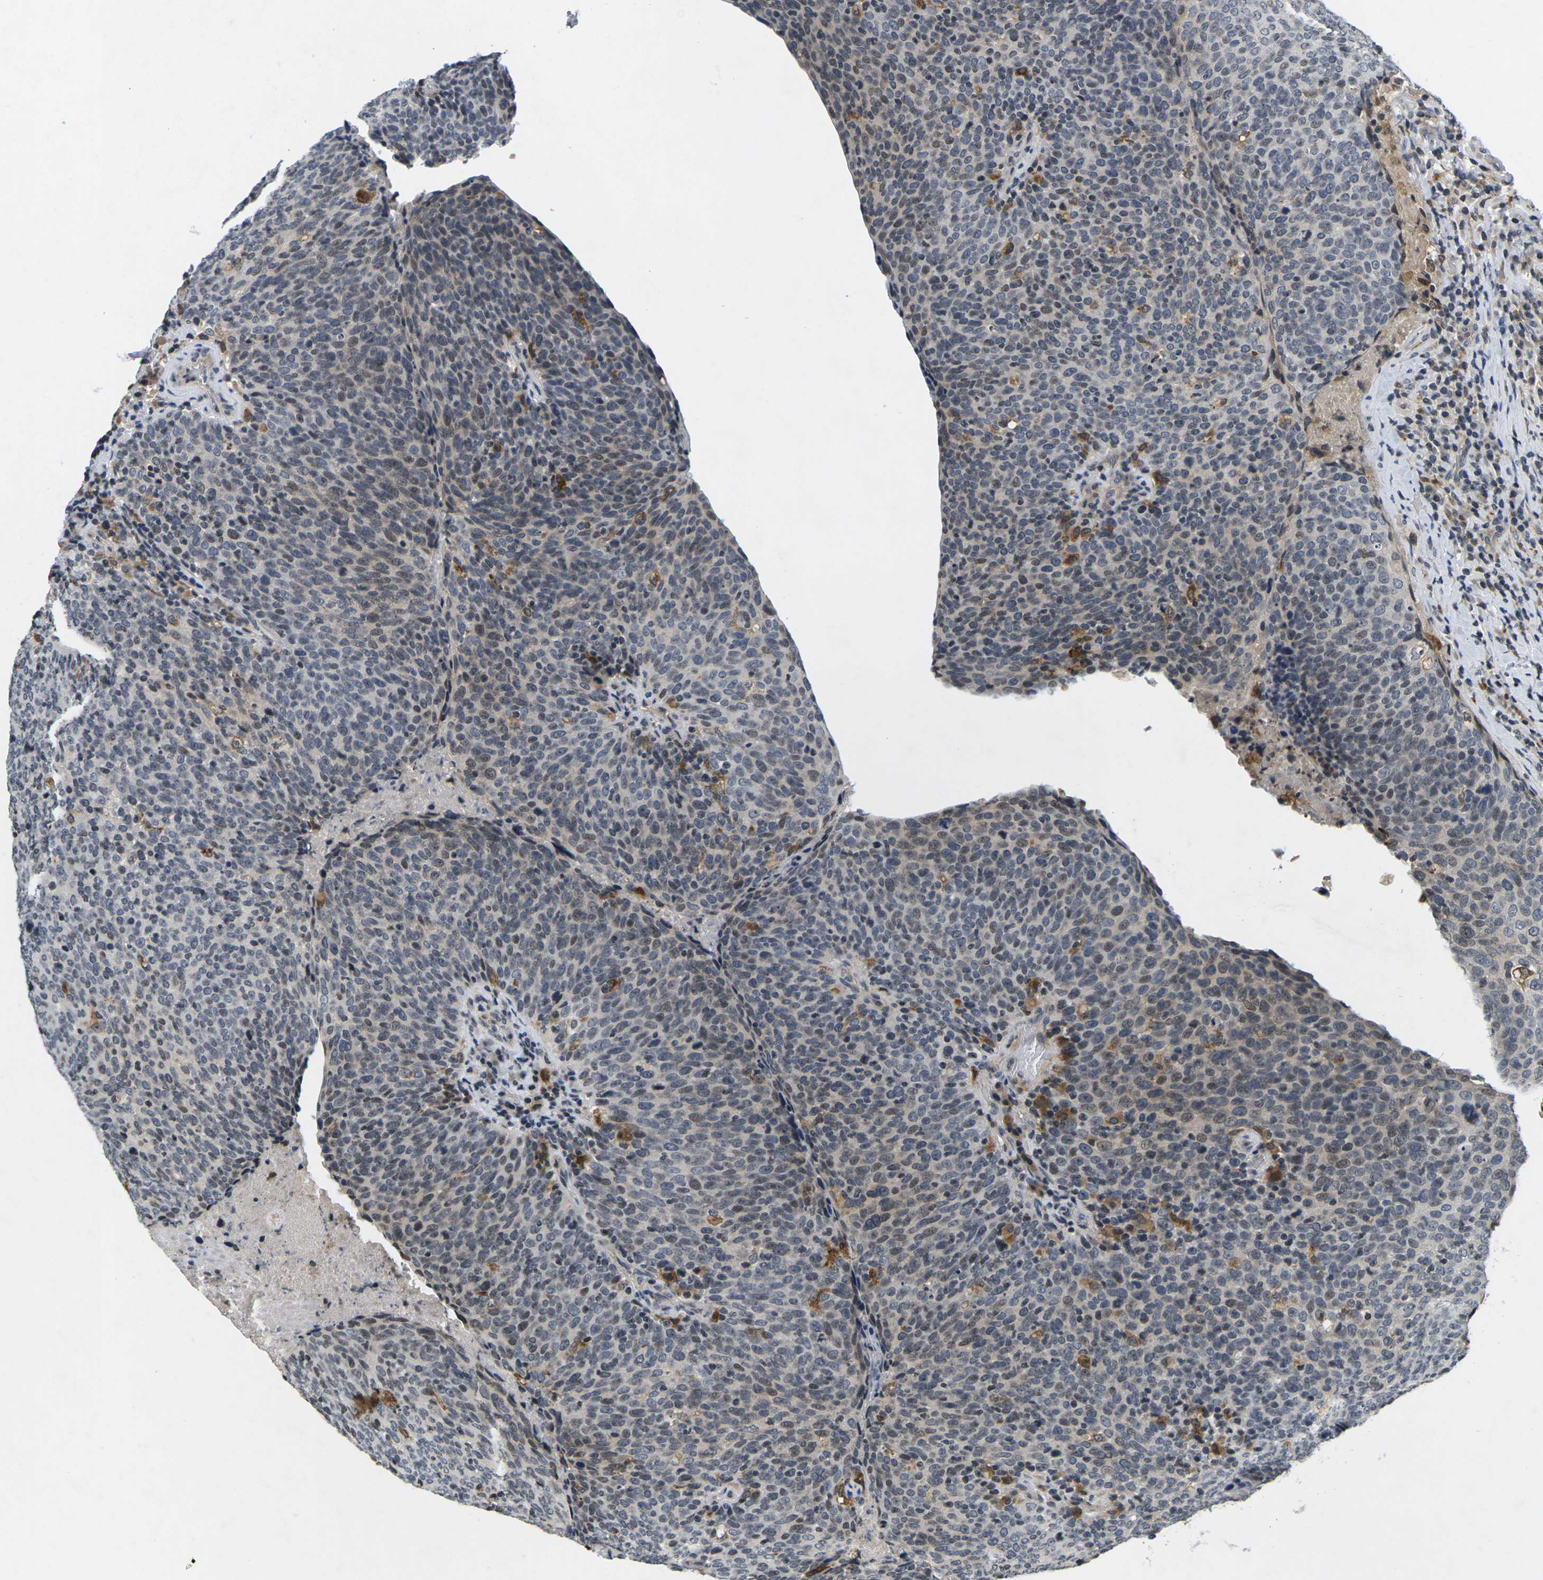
{"staining": {"intensity": "moderate", "quantity": "<25%", "location": "cytoplasmic/membranous"}, "tissue": "head and neck cancer", "cell_type": "Tumor cells", "image_type": "cancer", "snomed": [{"axis": "morphology", "description": "Squamous cell carcinoma, NOS"}, {"axis": "morphology", "description": "Squamous cell carcinoma, metastatic, NOS"}, {"axis": "topography", "description": "Lymph node"}, {"axis": "topography", "description": "Head-Neck"}], "caption": "IHC of human metastatic squamous cell carcinoma (head and neck) reveals low levels of moderate cytoplasmic/membranous positivity in about <25% of tumor cells.", "gene": "C1QC", "patient": {"sex": "male", "age": 62}}